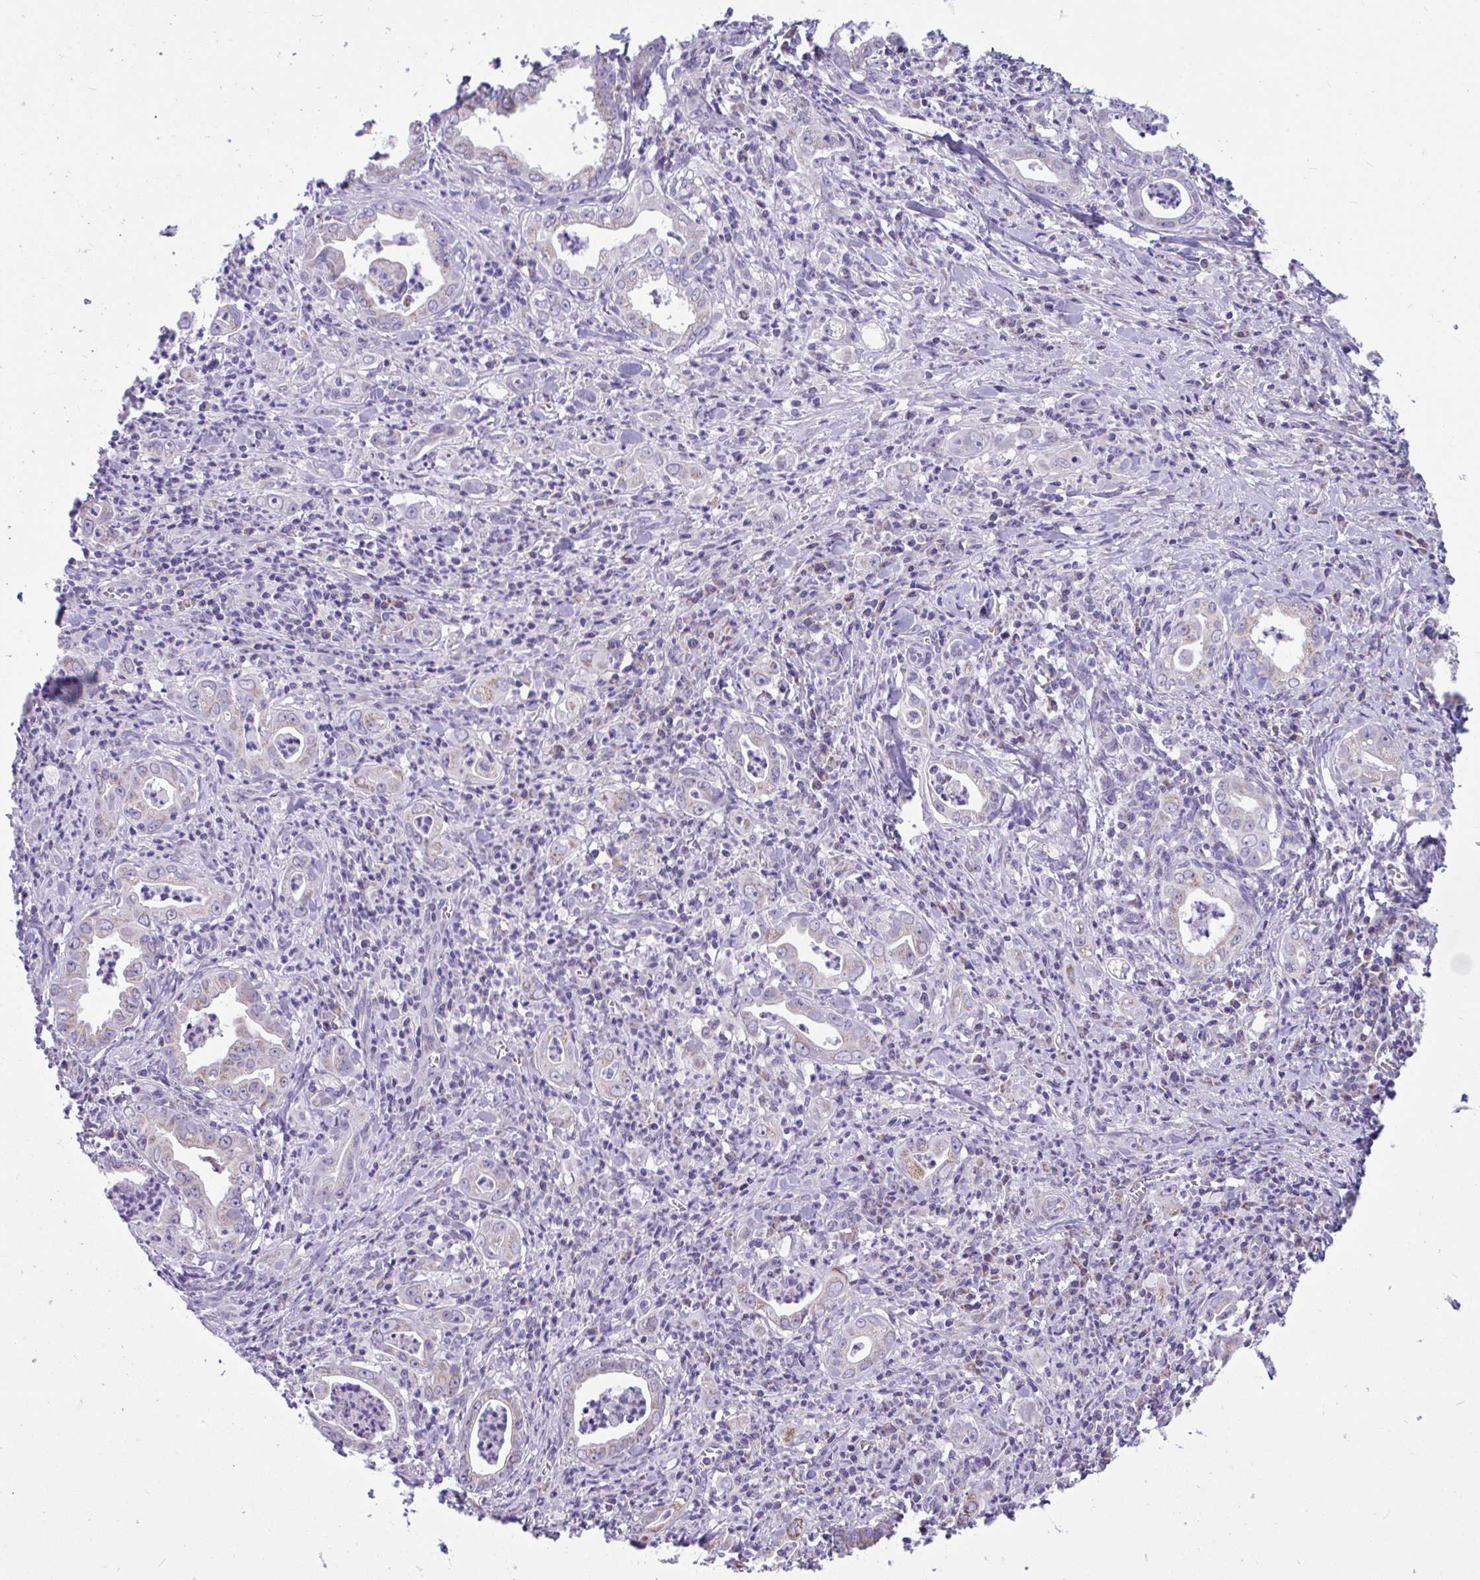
{"staining": {"intensity": "weak", "quantity": "25%-75%", "location": "cytoplasmic/membranous"}, "tissue": "stomach cancer", "cell_type": "Tumor cells", "image_type": "cancer", "snomed": [{"axis": "morphology", "description": "Adenocarcinoma, NOS"}, {"axis": "topography", "description": "Stomach, upper"}], "caption": "This is an image of immunohistochemistry (IHC) staining of stomach cancer, which shows weak expression in the cytoplasmic/membranous of tumor cells.", "gene": "OR13A1", "patient": {"sex": "female", "age": 79}}